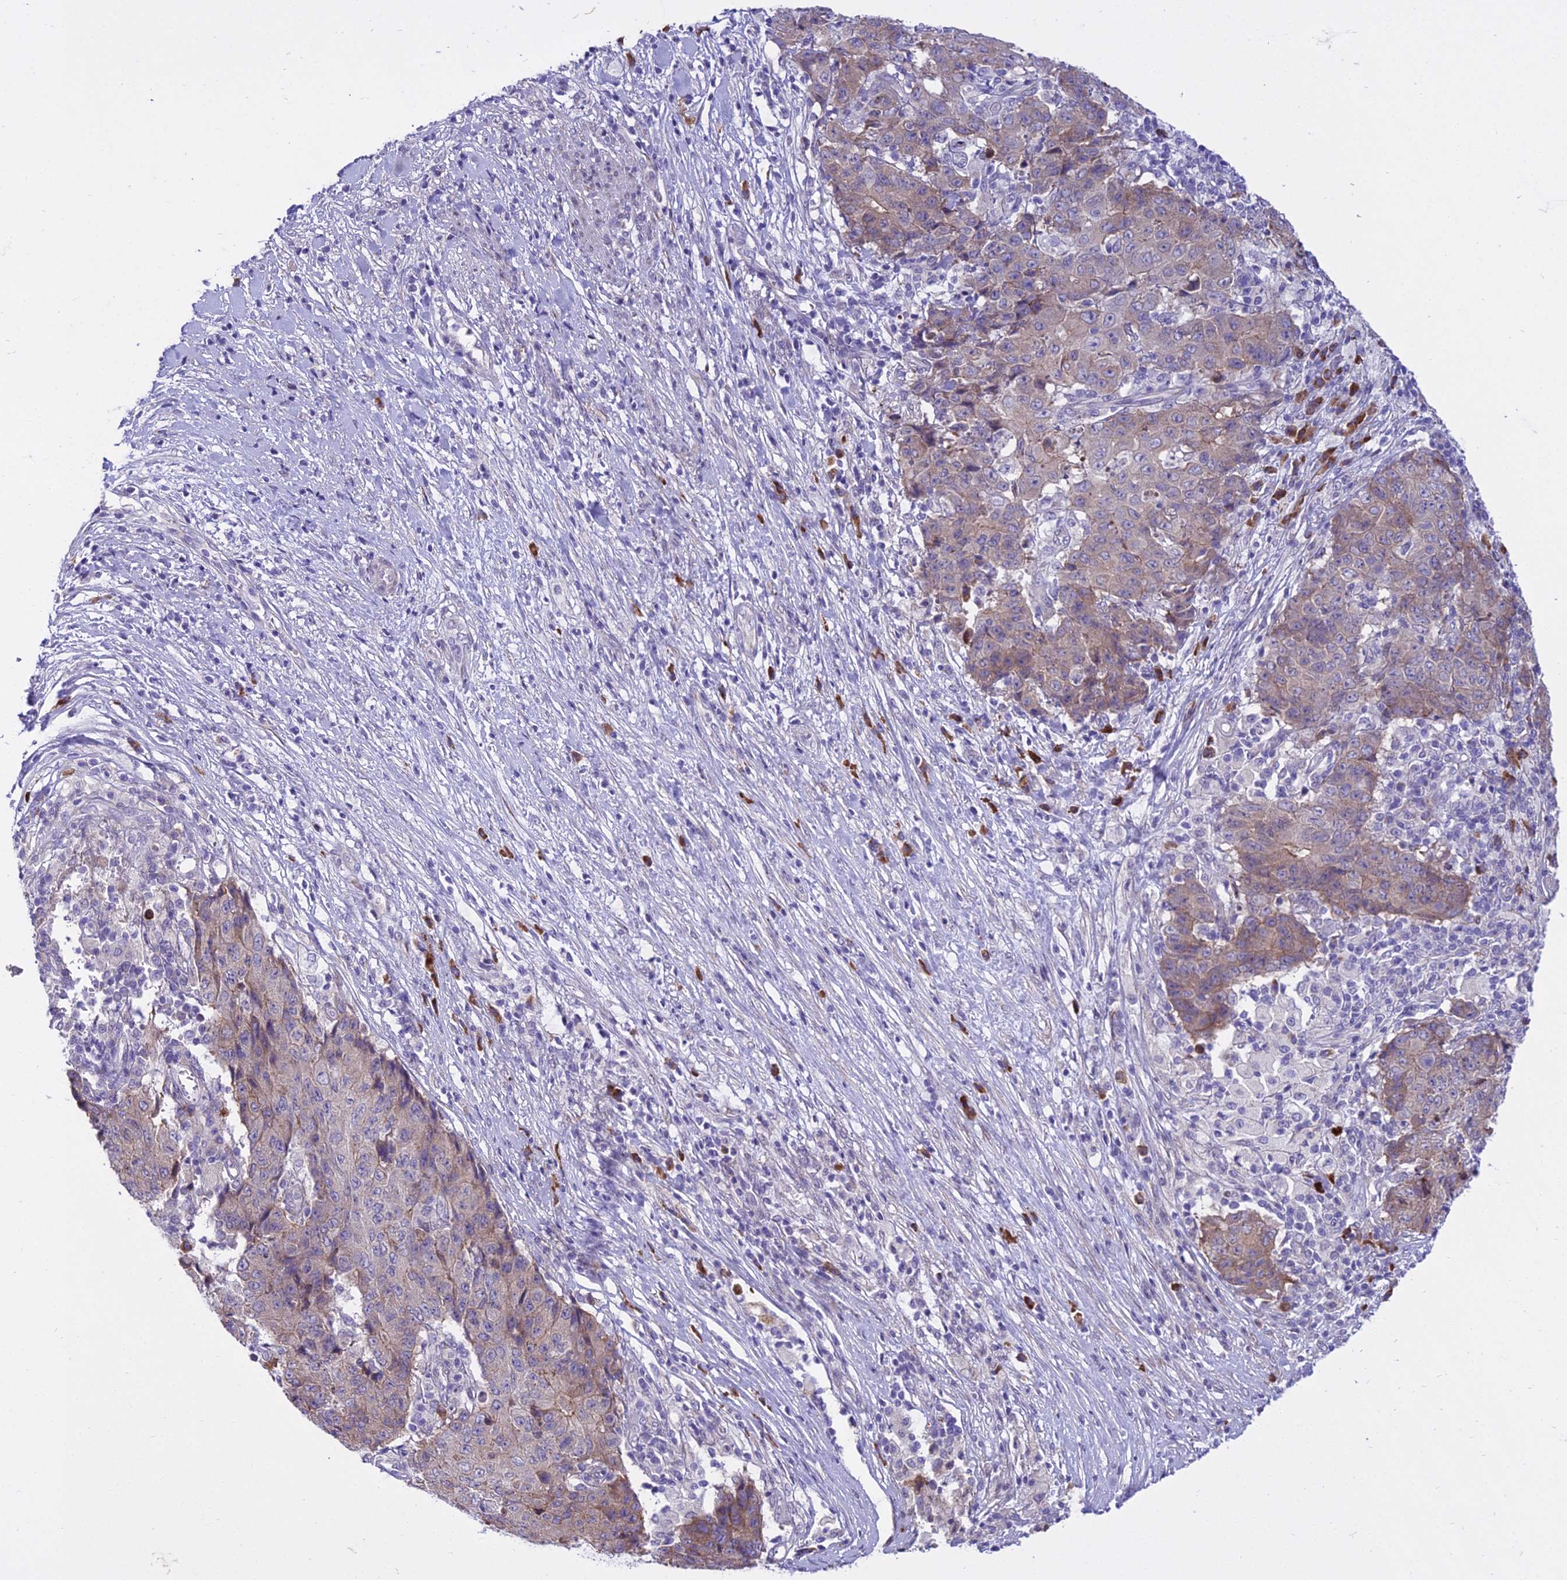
{"staining": {"intensity": "weak", "quantity": "<25%", "location": "cytoplasmic/membranous"}, "tissue": "ovarian cancer", "cell_type": "Tumor cells", "image_type": "cancer", "snomed": [{"axis": "morphology", "description": "Carcinoma, endometroid"}, {"axis": "topography", "description": "Ovary"}], "caption": "Immunohistochemistry (IHC) image of neoplastic tissue: ovarian endometroid carcinoma stained with DAB (3,3'-diaminobenzidine) displays no significant protein positivity in tumor cells.", "gene": "NEURL2", "patient": {"sex": "female", "age": 42}}